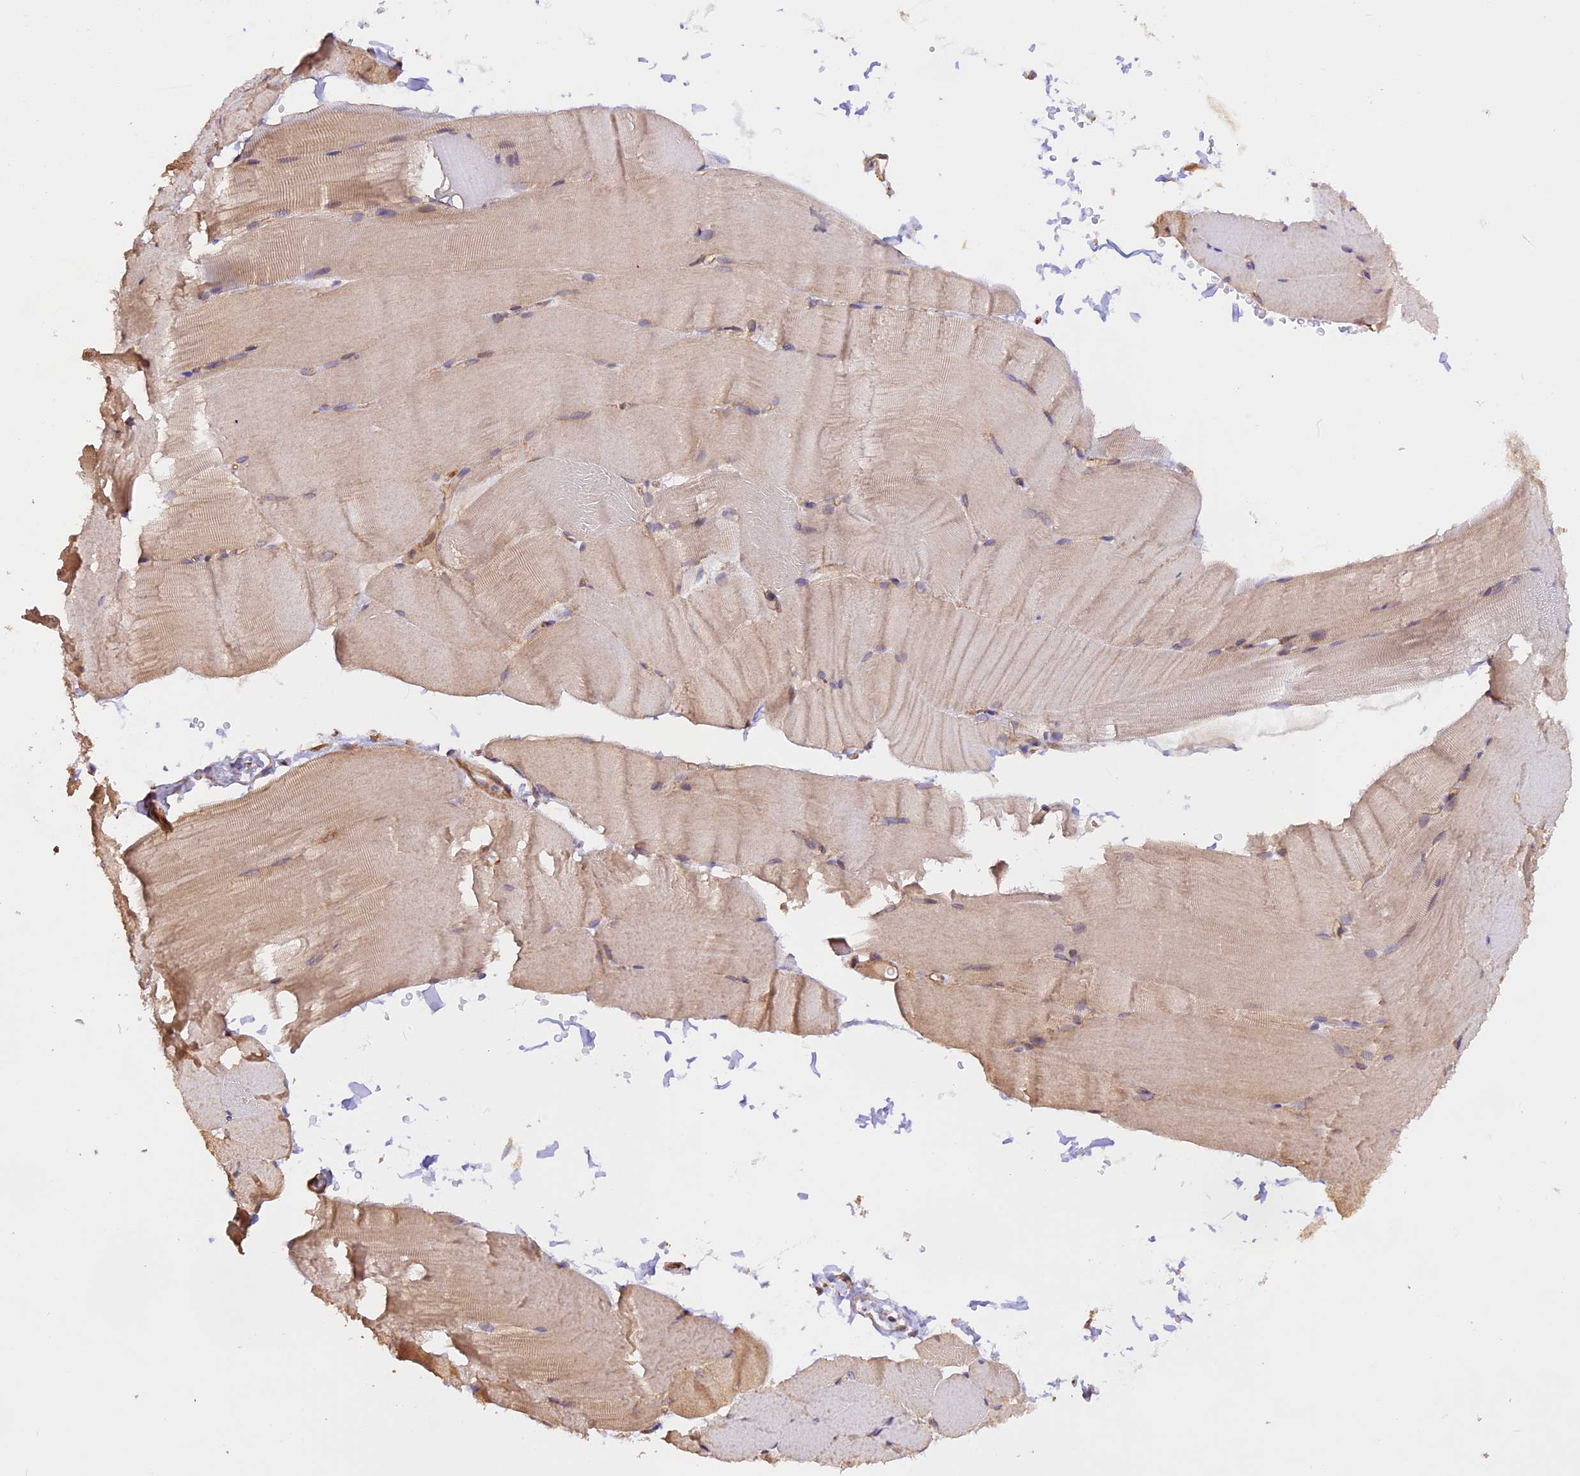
{"staining": {"intensity": "weak", "quantity": "25%-75%", "location": "cytoplasmic/membranous"}, "tissue": "skeletal muscle", "cell_type": "Myocytes", "image_type": "normal", "snomed": [{"axis": "morphology", "description": "Normal tissue, NOS"}, {"axis": "topography", "description": "Skeletal muscle"}, {"axis": "topography", "description": "Parathyroid gland"}], "caption": "About 25%-75% of myocytes in normal human skeletal muscle show weak cytoplasmic/membranous protein positivity as visualized by brown immunohistochemical staining.", "gene": "RPL5", "patient": {"sex": "female", "age": 37}}